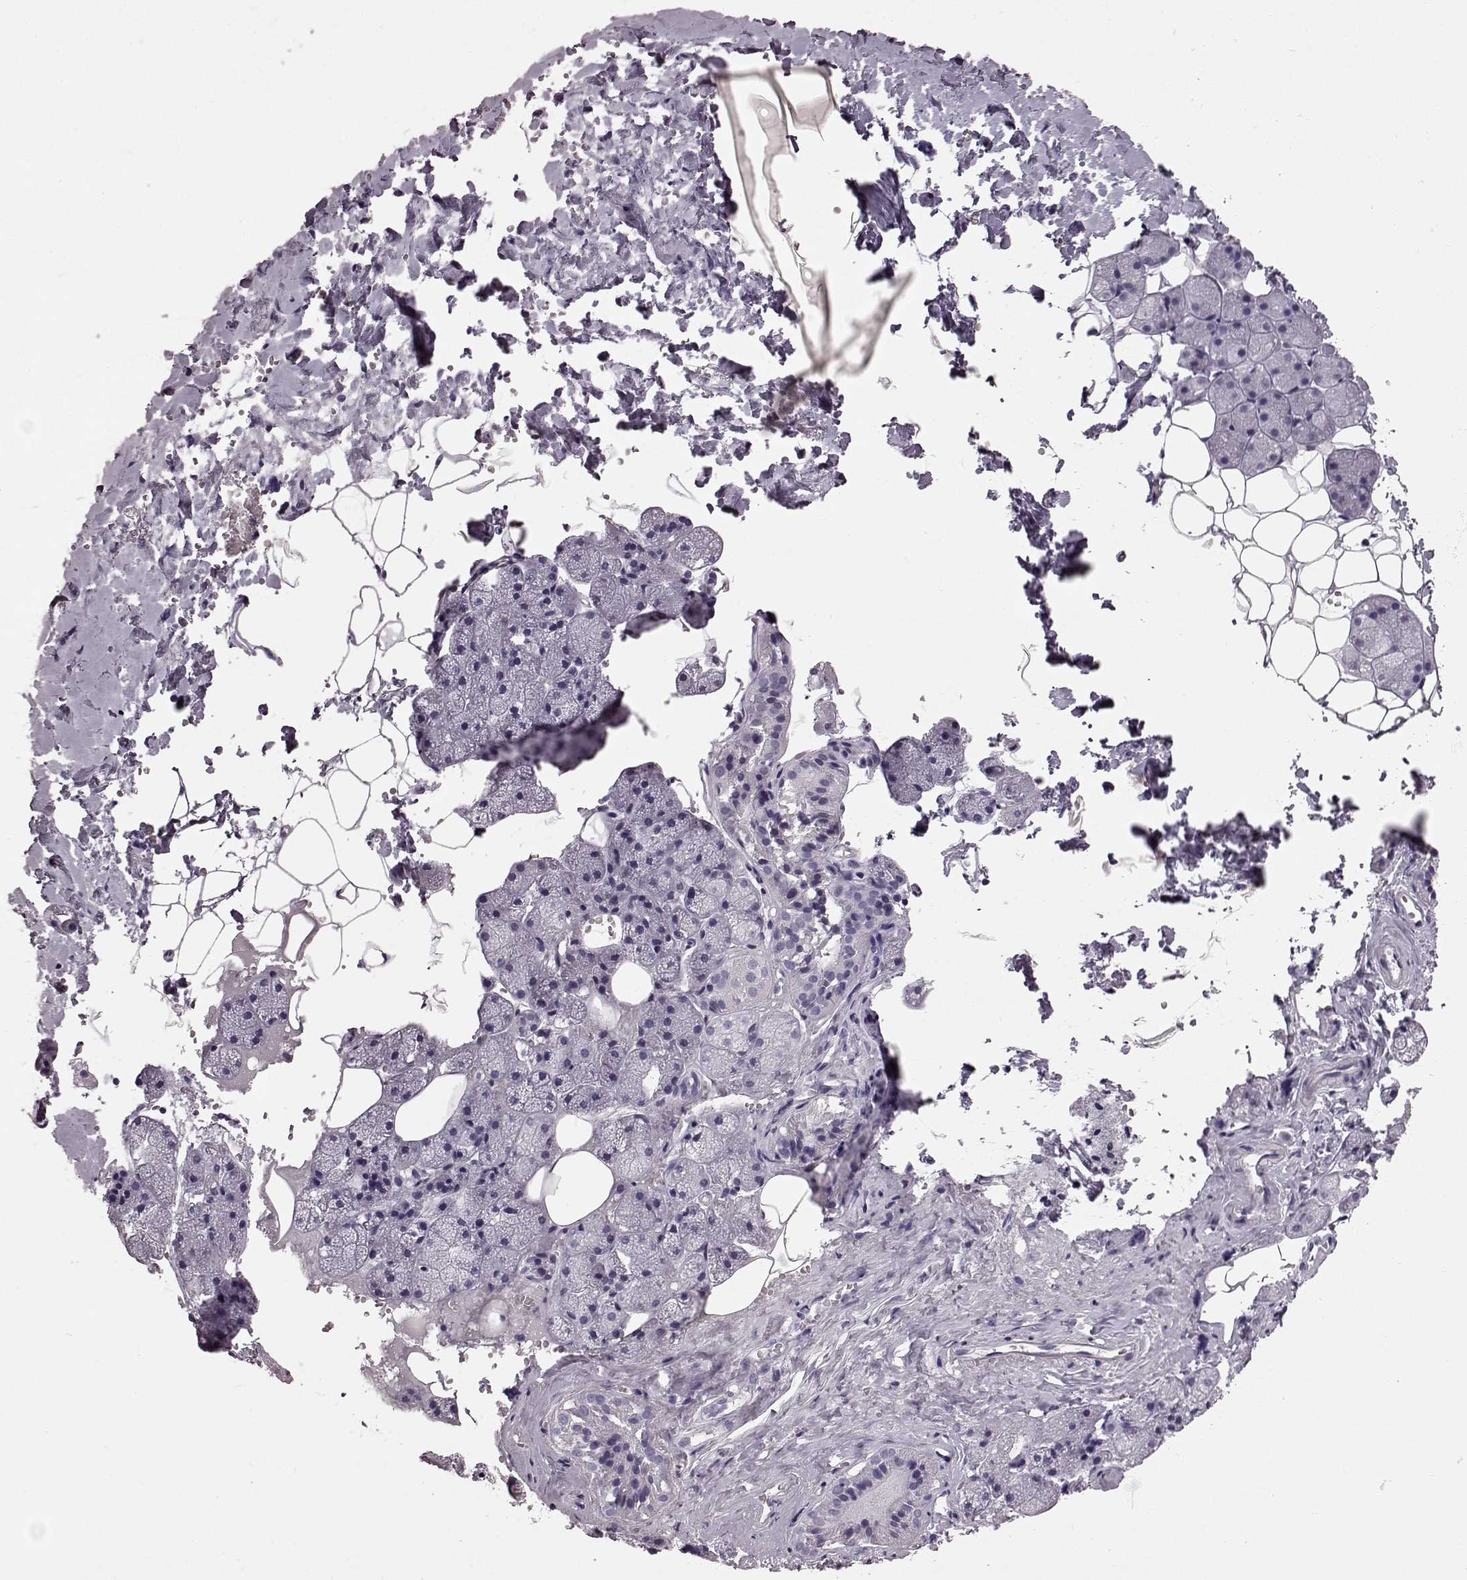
{"staining": {"intensity": "negative", "quantity": "none", "location": "none"}, "tissue": "salivary gland", "cell_type": "Glandular cells", "image_type": "normal", "snomed": [{"axis": "morphology", "description": "Normal tissue, NOS"}, {"axis": "topography", "description": "Salivary gland"}], "caption": "Image shows no protein expression in glandular cells of normal salivary gland.", "gene": "AIPL1", "patient": {"sex": "male", "age": 38}}